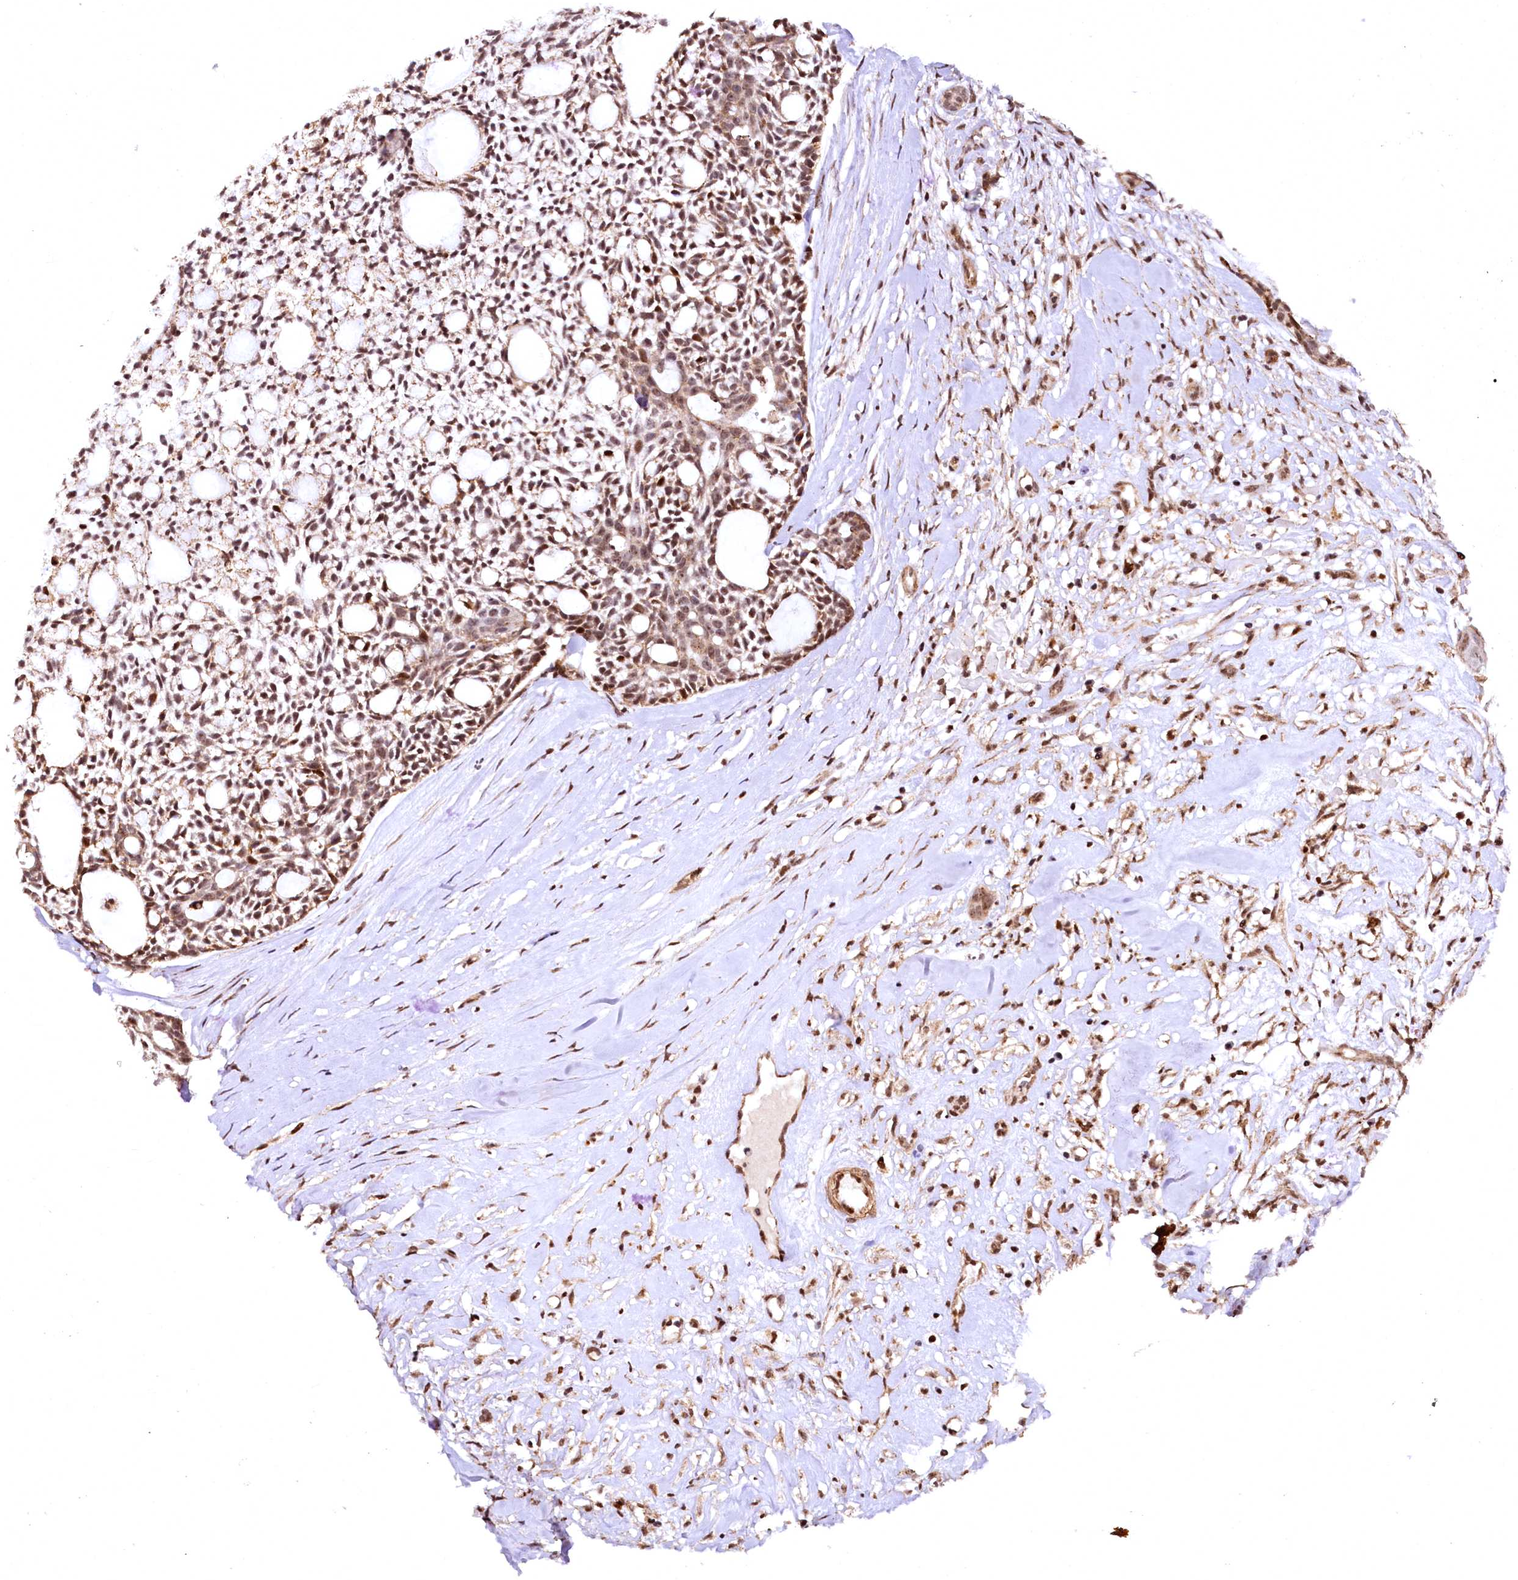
{"staining": {"intensity": "moderate", "quantity": ">75%", "location": "nuclear"}, "tissue": "head and neck cancer", "cell_type": "Tumor cells", "image_type": "cancer", "snomed": [{"axis": "morphology", "description": "Adenocarcinoma, NOS"}, {"axis": "topography", "description": "Subcutis"}, {"axis": "topography", "description": "Head-Neck"}], "caption": "A photomicrograph of adenocarcinoma (head and neck) stained for a protein displays moderate nuclear brown staining in tumor cells. Nuclei are stained in blue.", "gene": "PDS5B", "patient": {"sex": "female", "age": 73}}